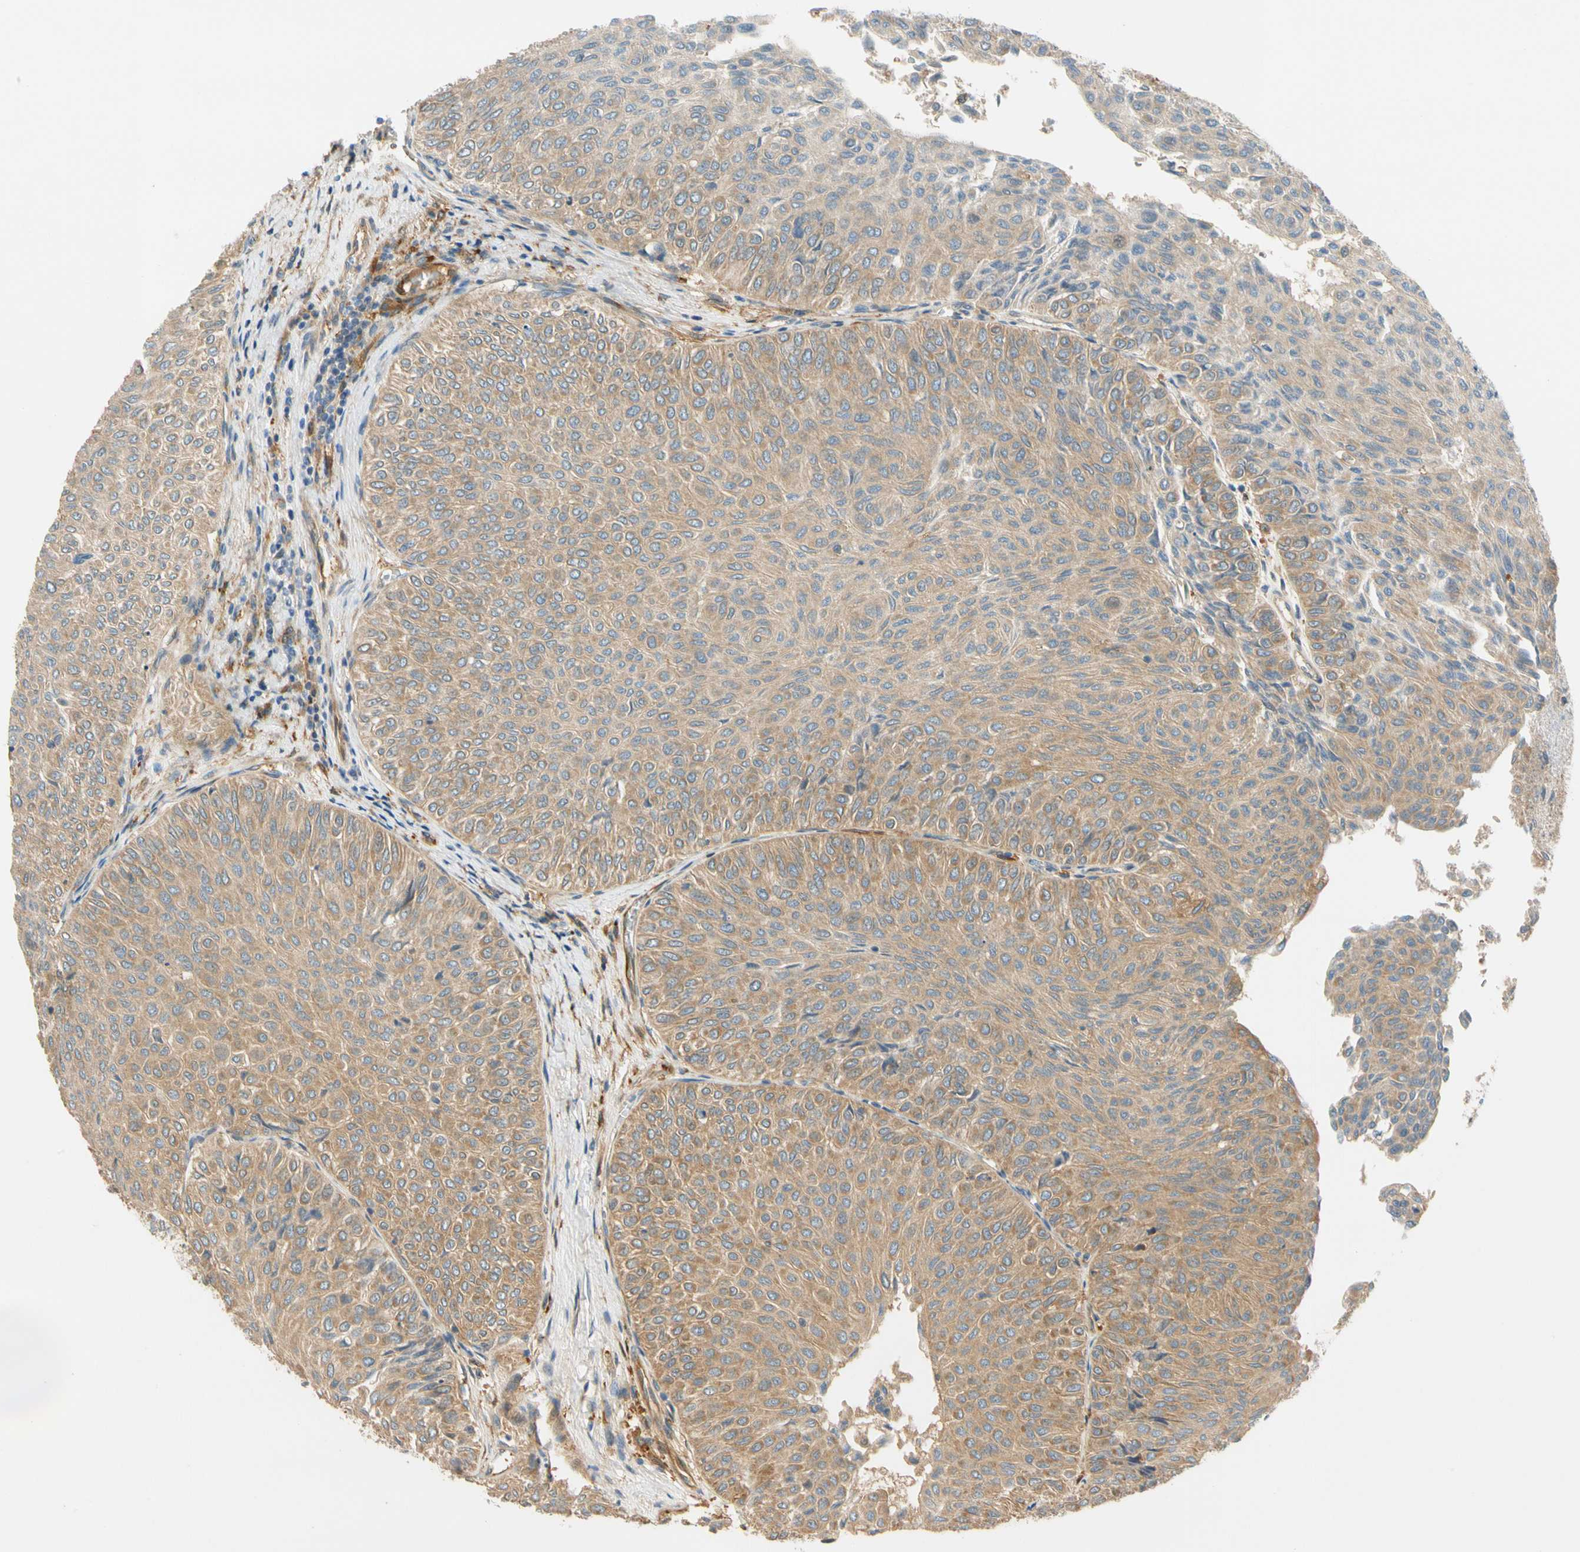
{"staining": {"intensity": "weak", "quantity": ">75%", "location": "cytoplasmic/membranous"}, "tissue": "urothelial cancer", "cell_type": "Tumor cells", "image_type": "cancer", "snomed": [{"axis": "morphology", "description": "Urothelial carcinoma, Low grade"}, {"axis": "topography", "description": "Urinary bladder"}], "caption": "IHC photomicrograph of neoplastic tissue: human low-grade urothelial carcinoma stained using IHC reveals low levels of weak protein expression localized specifically in the cytoplasmic/membranous of tumor cells, appearing as a cytoplasmic/membranous brown color.", "gene": "PARP14", "patient": {"sex": "male", "age": 78}}